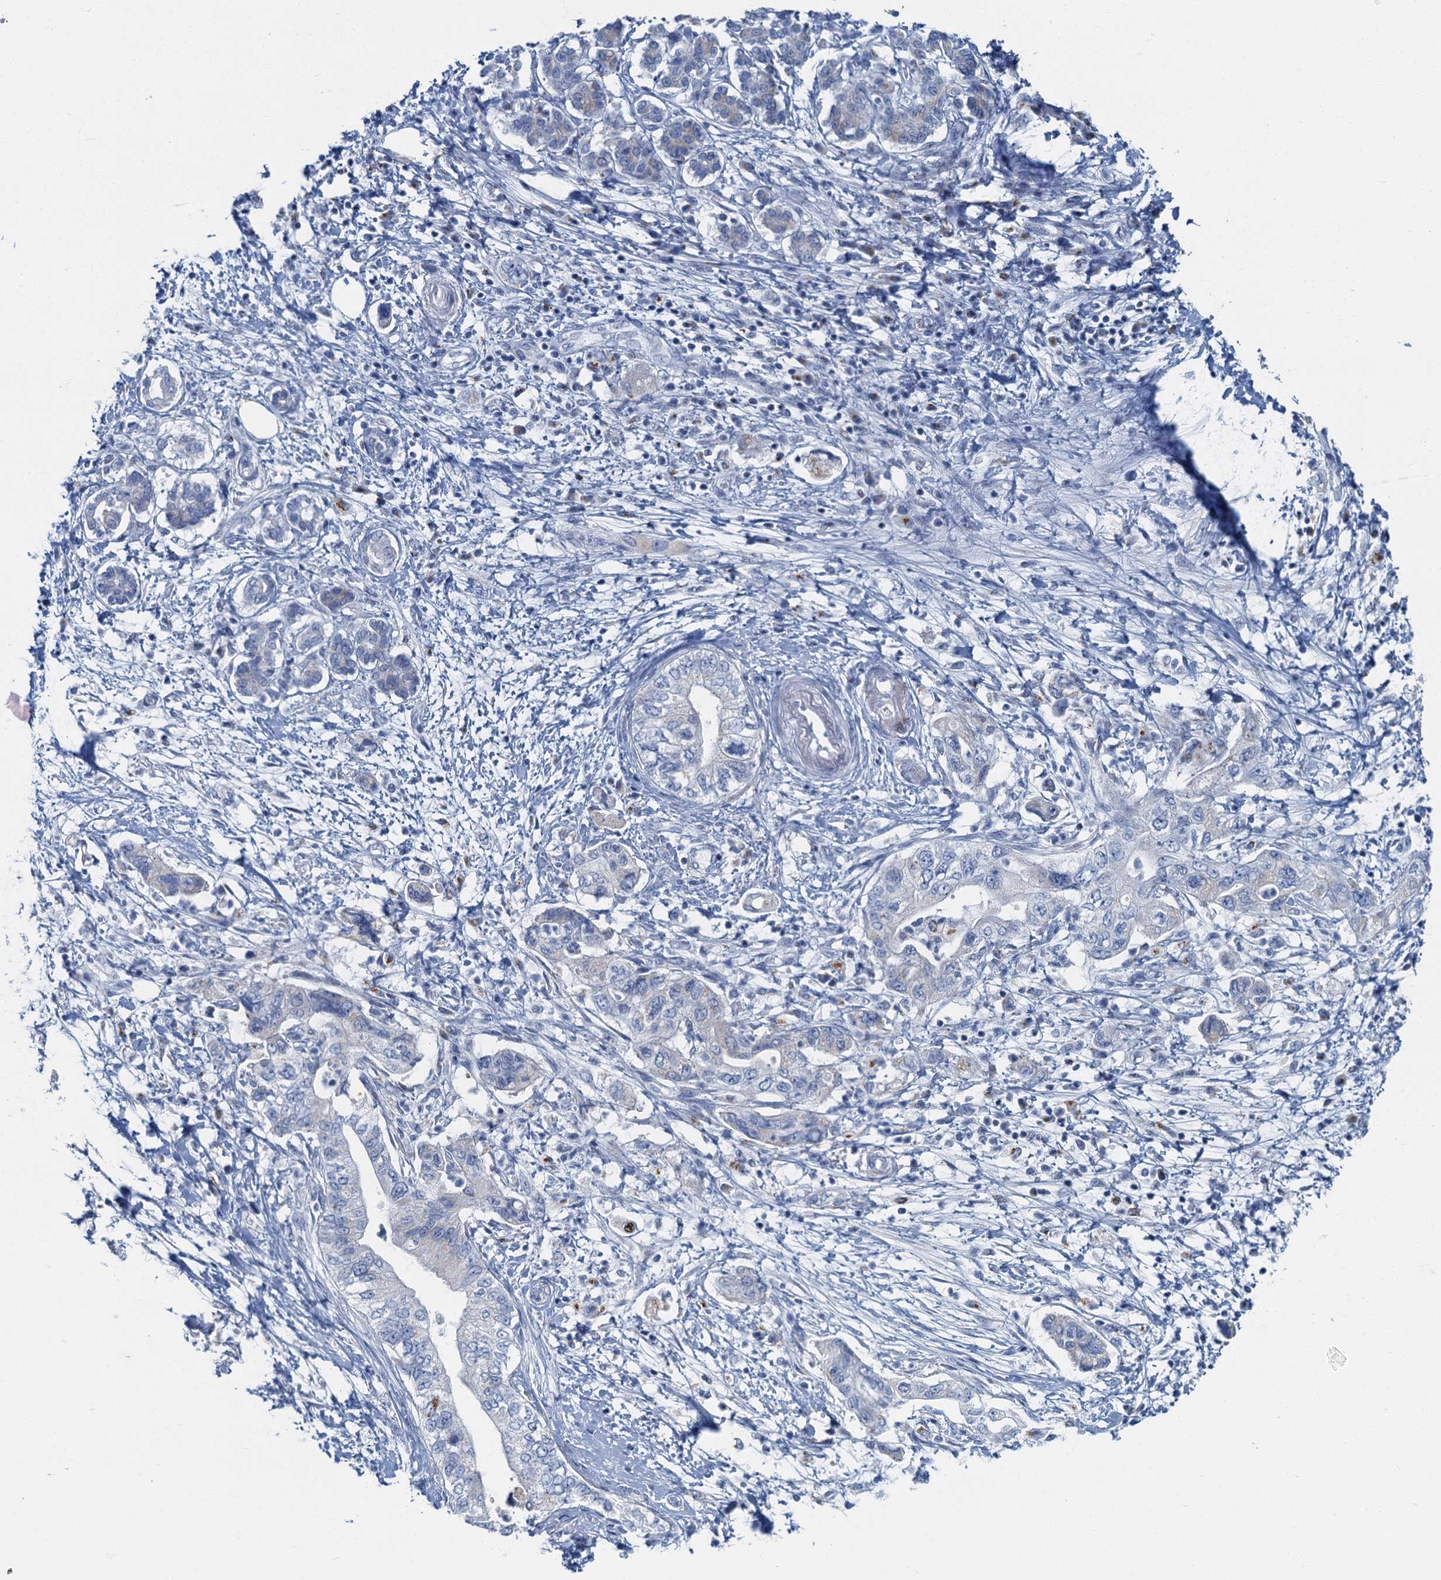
{"staining": {"intensity": "negative", "quantity": "none", "location": "none"}, "tissue": "pancreatic cancer", "cell_type": "Tumor cells", "image_type": "cancer", "snomed": [{"axis": "morphology", "description": "Adenocarcinoma, NOS"}, {"axis": "topography", "description": "Pancreas"}], "caption": "DAB immunohistochemical staining of pancreatic cancer shows no significant expression in tumor cells.", "gene": "LYPD3", "patient": {"sex": "female", "age": 73}}